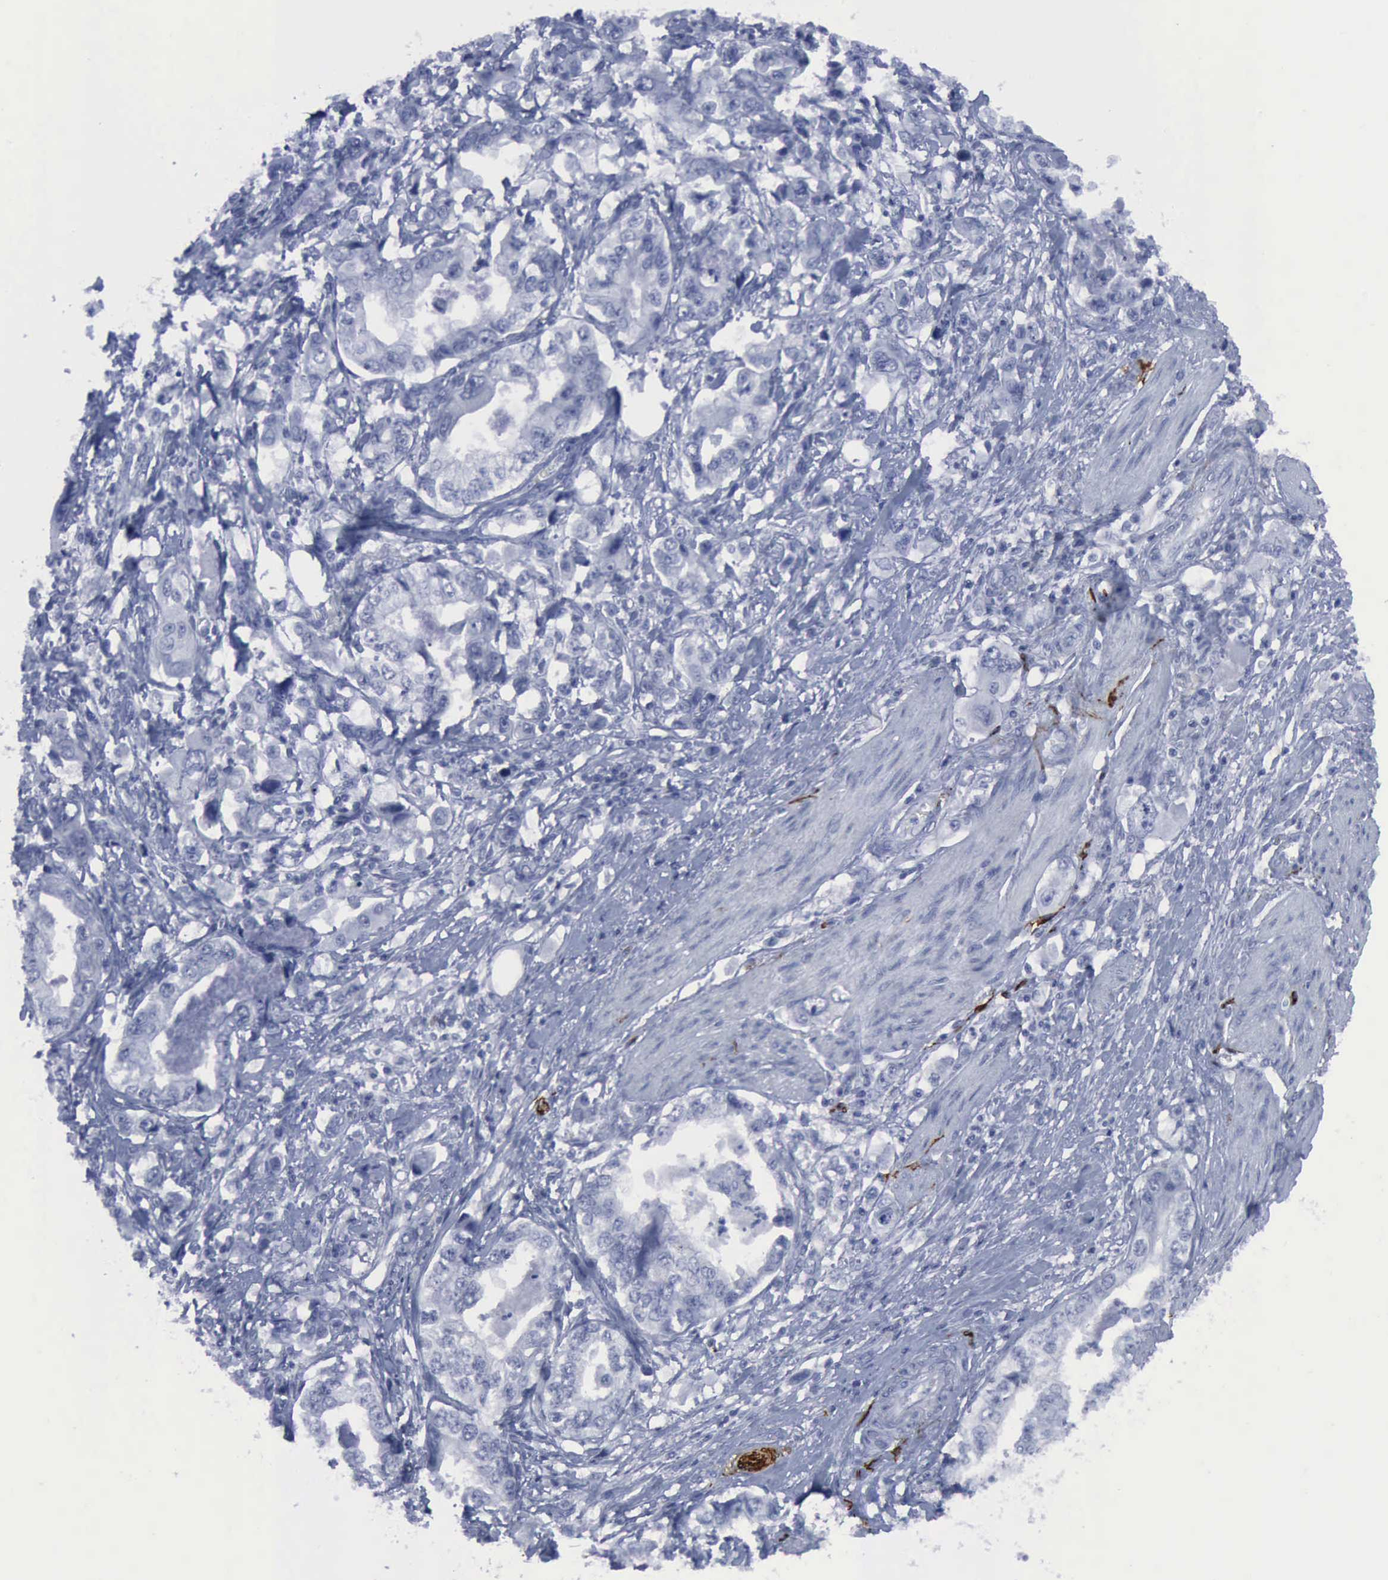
{"staining": {"intensity": "negative", "quantity": "none", "location": "none"}, "tissue": "stomach cancer", "cell_type": "Tumor cells", "image_type": "cancer", "snomed": [{"axis": "morphology", "description": "Adenocarcinoma, NOS"}, {"axis": "topography", "description": "Pancreas"}, {"axis": "topography", "description": "Stomach, upper"}], "caption": "Human stomach cancer stained for a protein using immunohistochemistry (IHC) exhibits no expression in tumor cells.", "gene": "NGFR", "patient": {"sex": "male", "age": 77}}